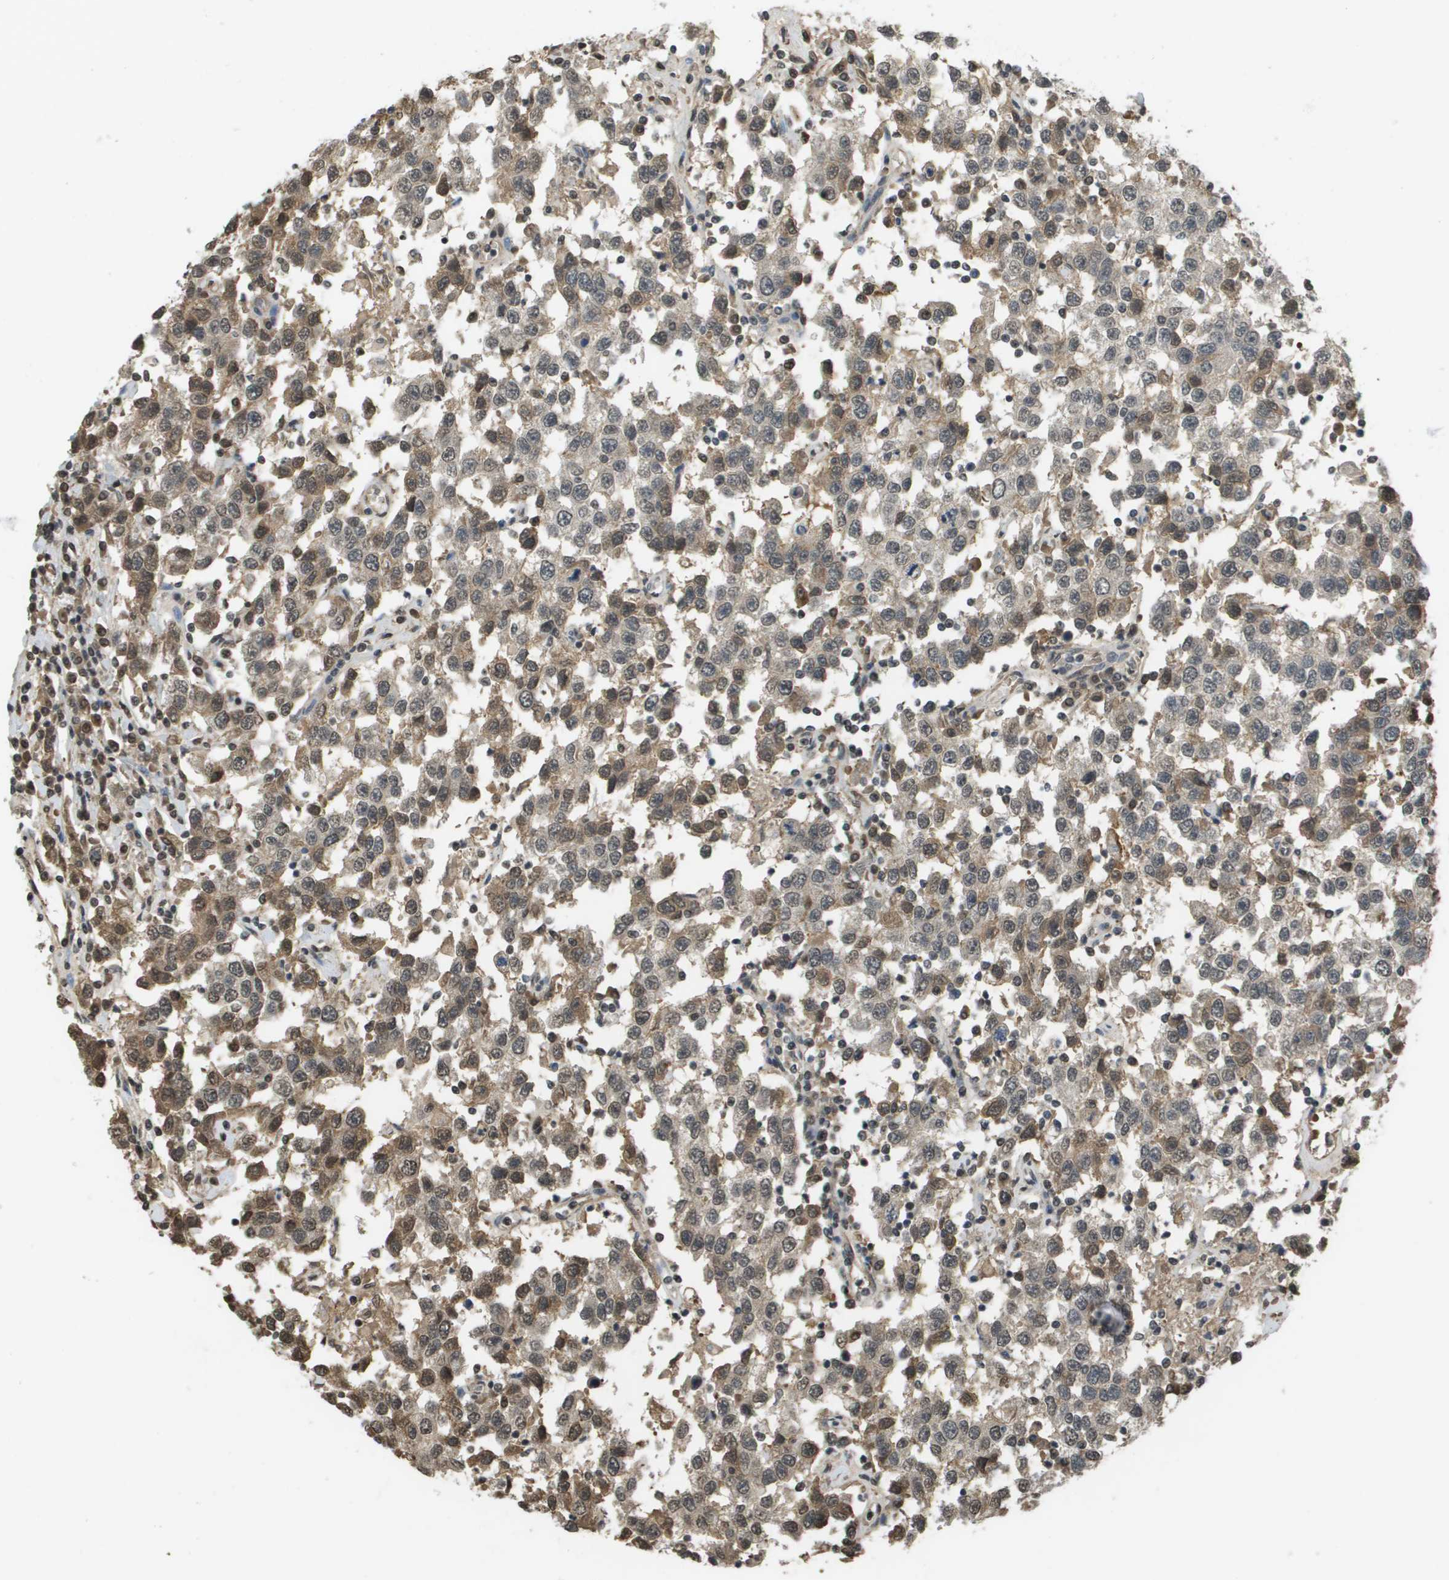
{"staining": {"intensity": "moderate", "quantity": "25%-75%", "location": "cytoplasmic/membranous,nuclear"}, "tissue": "testis cancer", "cell_type": "Tumor cells", "image_type": "cancer", "snomed": [{"axis": "morphology", "description": "Seminoma, NOS"}, {"axis": "topography", "description": "Testis"}], "caption": "Protein analysis of testis cancer (seminoma) tissue shows moderate cytoplasmic/membranous and nuclear staining in about 25%-75% of tumor cells.", "gene": "NDRG2", "patient": {"sex": "male", "age": 41}}